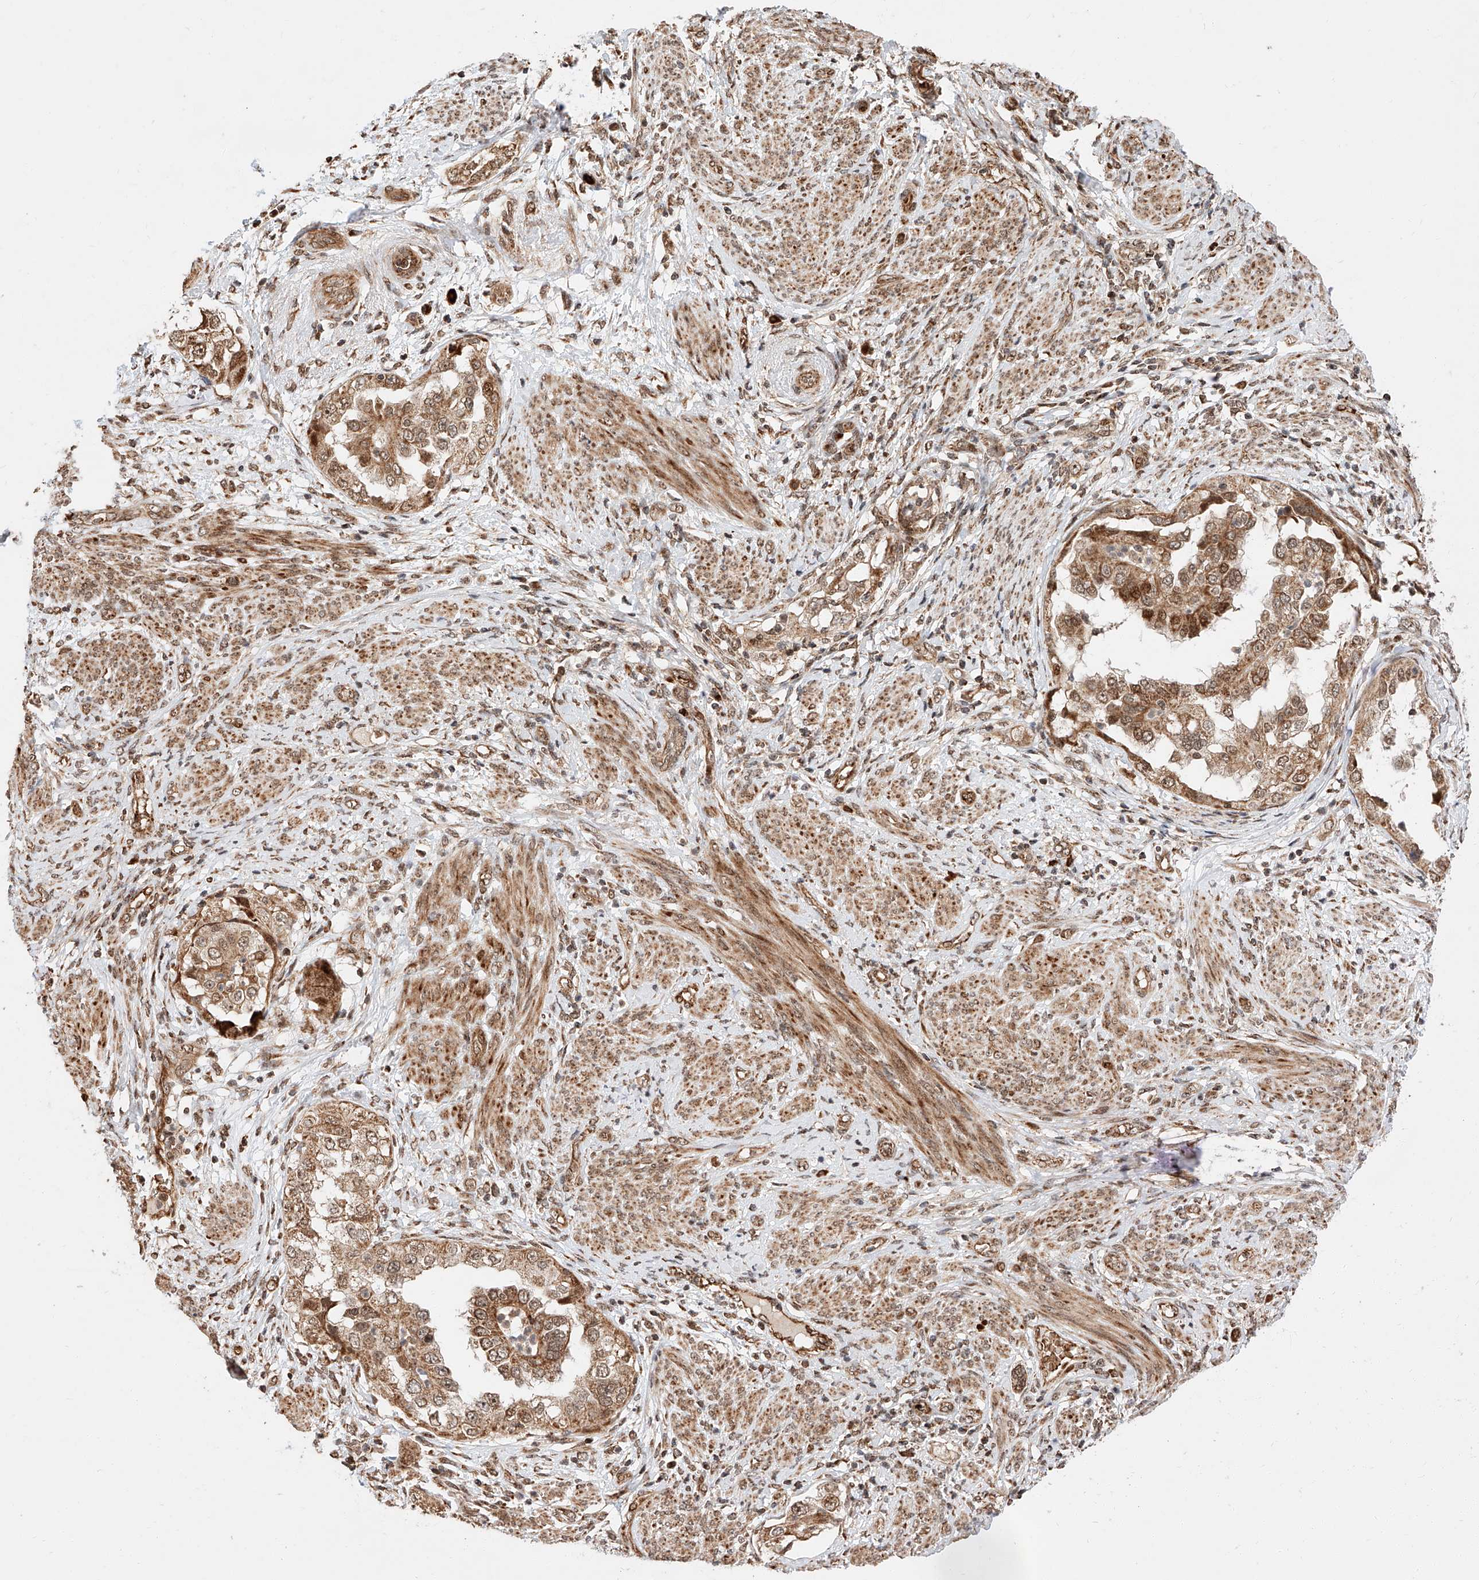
{"staining": {"intensity": "moderate", "quantity": ">75%", "location": "cytoplasmic/membranous,nuclear"}, "tissue": "endometrial cancer", "cell_type": "Tumor cells", "image_type": "cancer", "snomed": [{"axis": "morphology", "description": "Adenocarcinoma, NOS"}, {"axis": "topography", "description": "Endometrium"}], "caption": "An IHC histopathology image of tumor tissue is shown. Protein staining in brown shows moderate cytoplasmic/membranous and nuclear positivity in endometrial cancer within tumor cells. (DAB IHC, brown staining for protein, blue staining for nuclei).", "gene": "THTPA", "patient": {"sex": "female", "age": 85}}